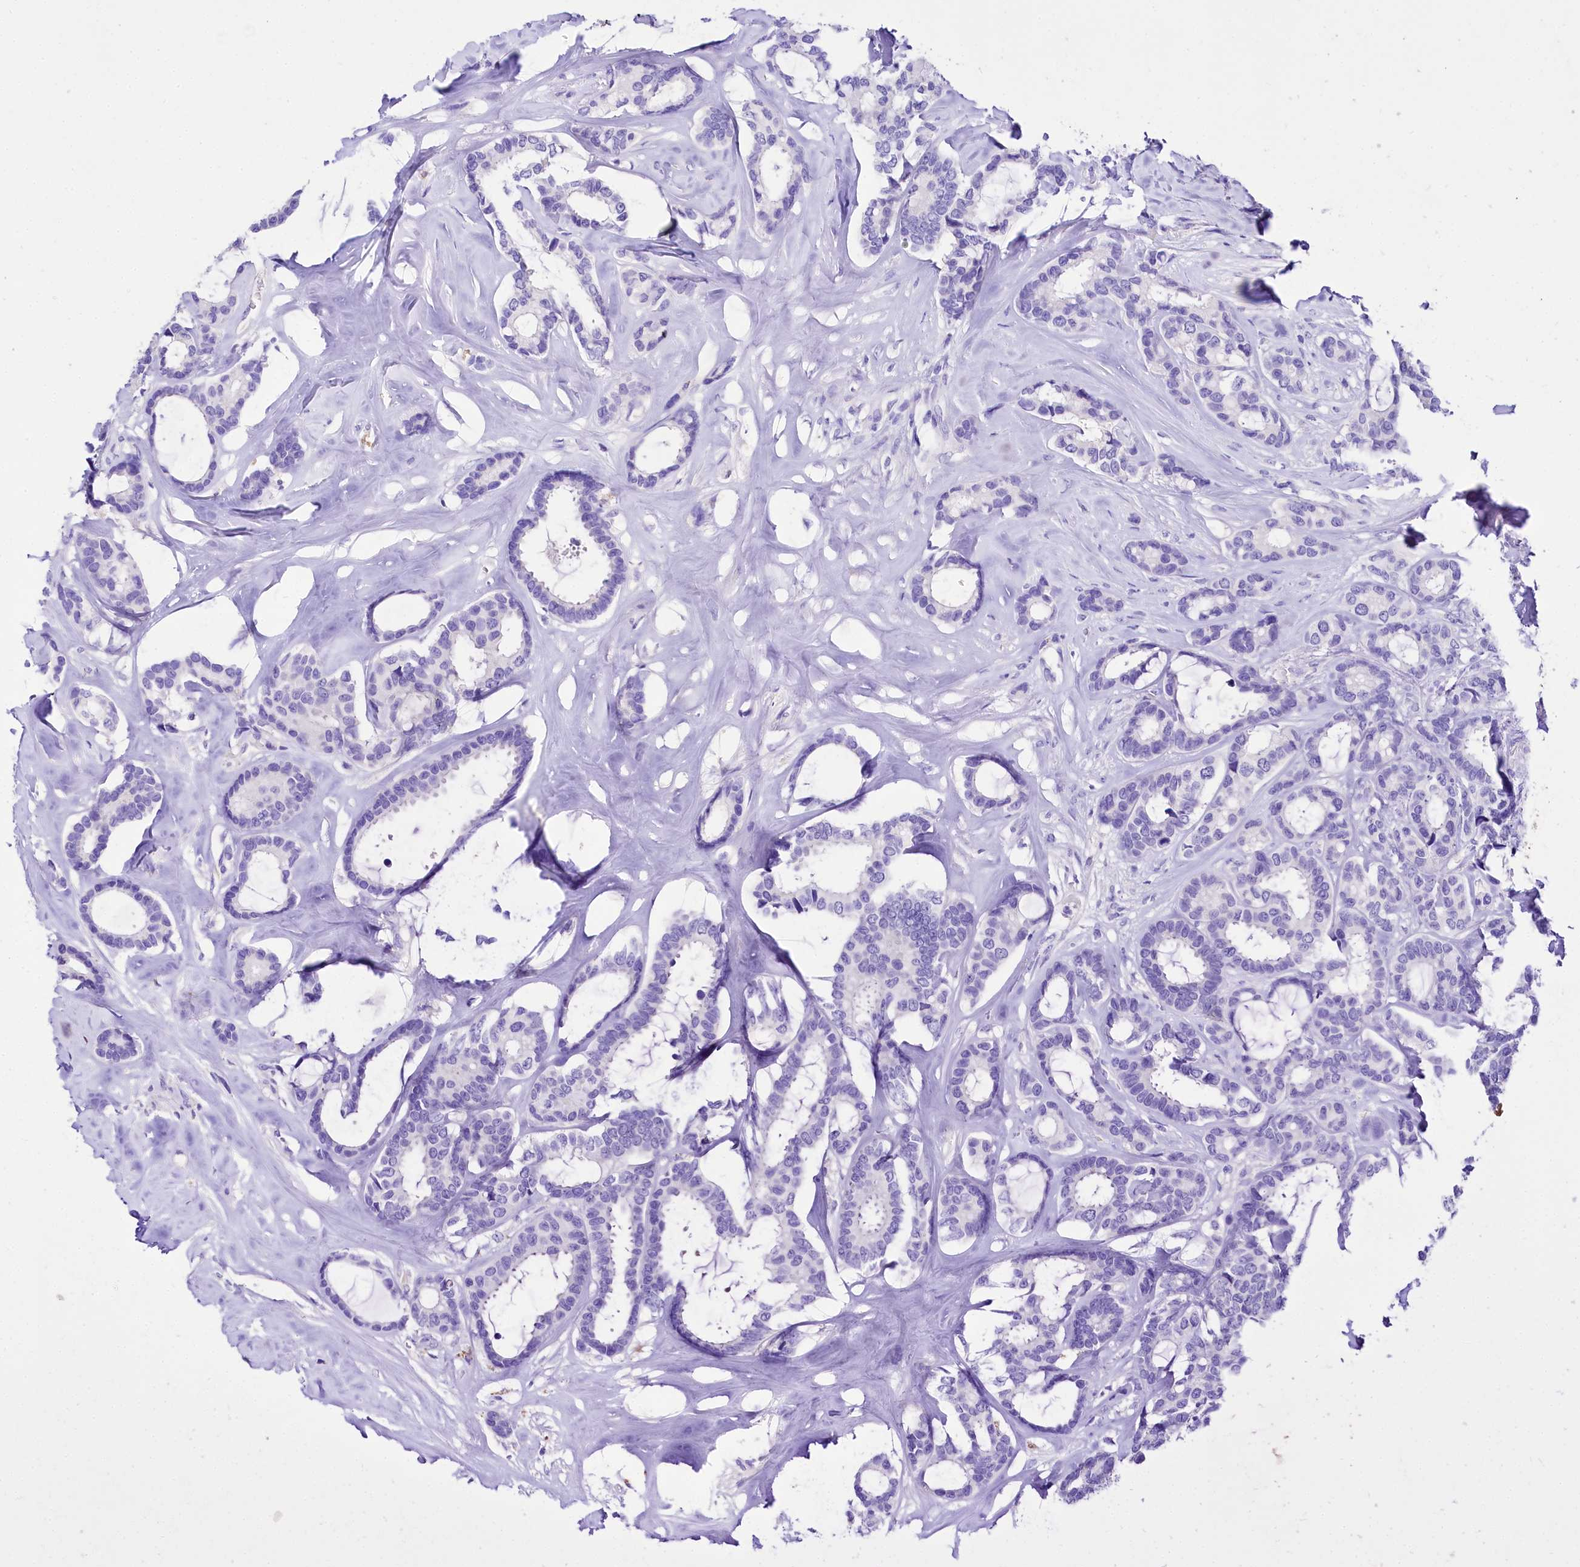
{"staining": {"intensity": "negative", "quantity": "none", "location": "none"}, "tissue": "breast cancer", "cell_type": "Tumor cells", "image_type": "cancer", "snomed": [{"axis": "morphology", "description": "Duct carcinoma"}, {"axis": "topography", "description": "Breast"}], "caption": "Tumor cells are negative for brown protein staining in breast cancer (infiltrating ductal carcinoma).", "gene": "A2ML1", "patient": {"sex": "female", "age": 87}}